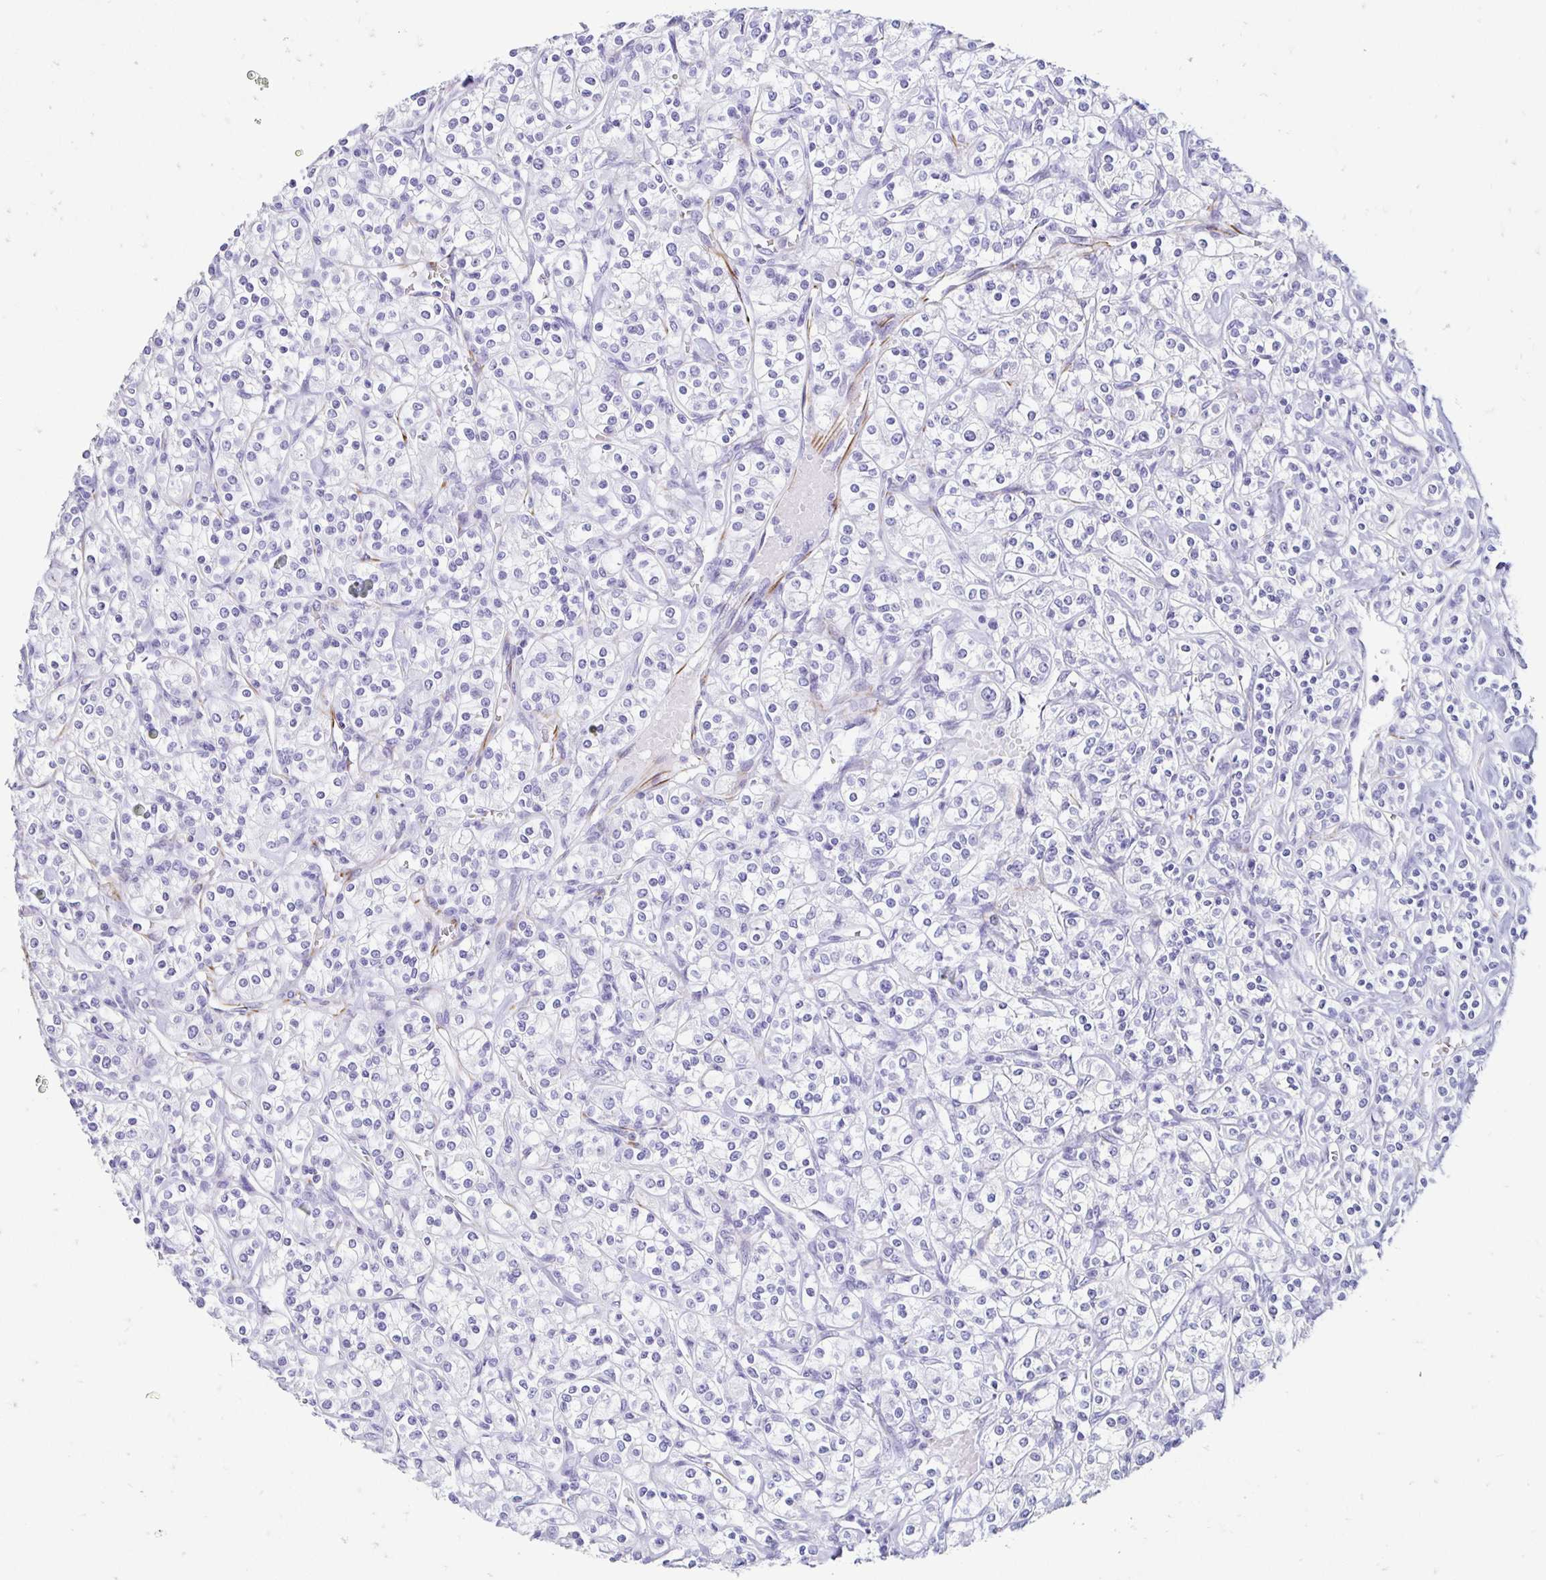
{"staining": {"intensity": "negative", "quantity": "none", "location": "none"}, "tissue": "renal cancer", "cell_type": "Tumor cells", "image_type": "cancer", "snomed": [{"axis": "morphology", "description": "Adenocarcinoma, NOS"}, {"axis": "topography", "description": "Kidney"}], "caption": "Tumor cells show no significant protein positivity in renal adenocarcinoma.", "gene": "TMEM54", "patient": {"sex": "male", "age": 77}}